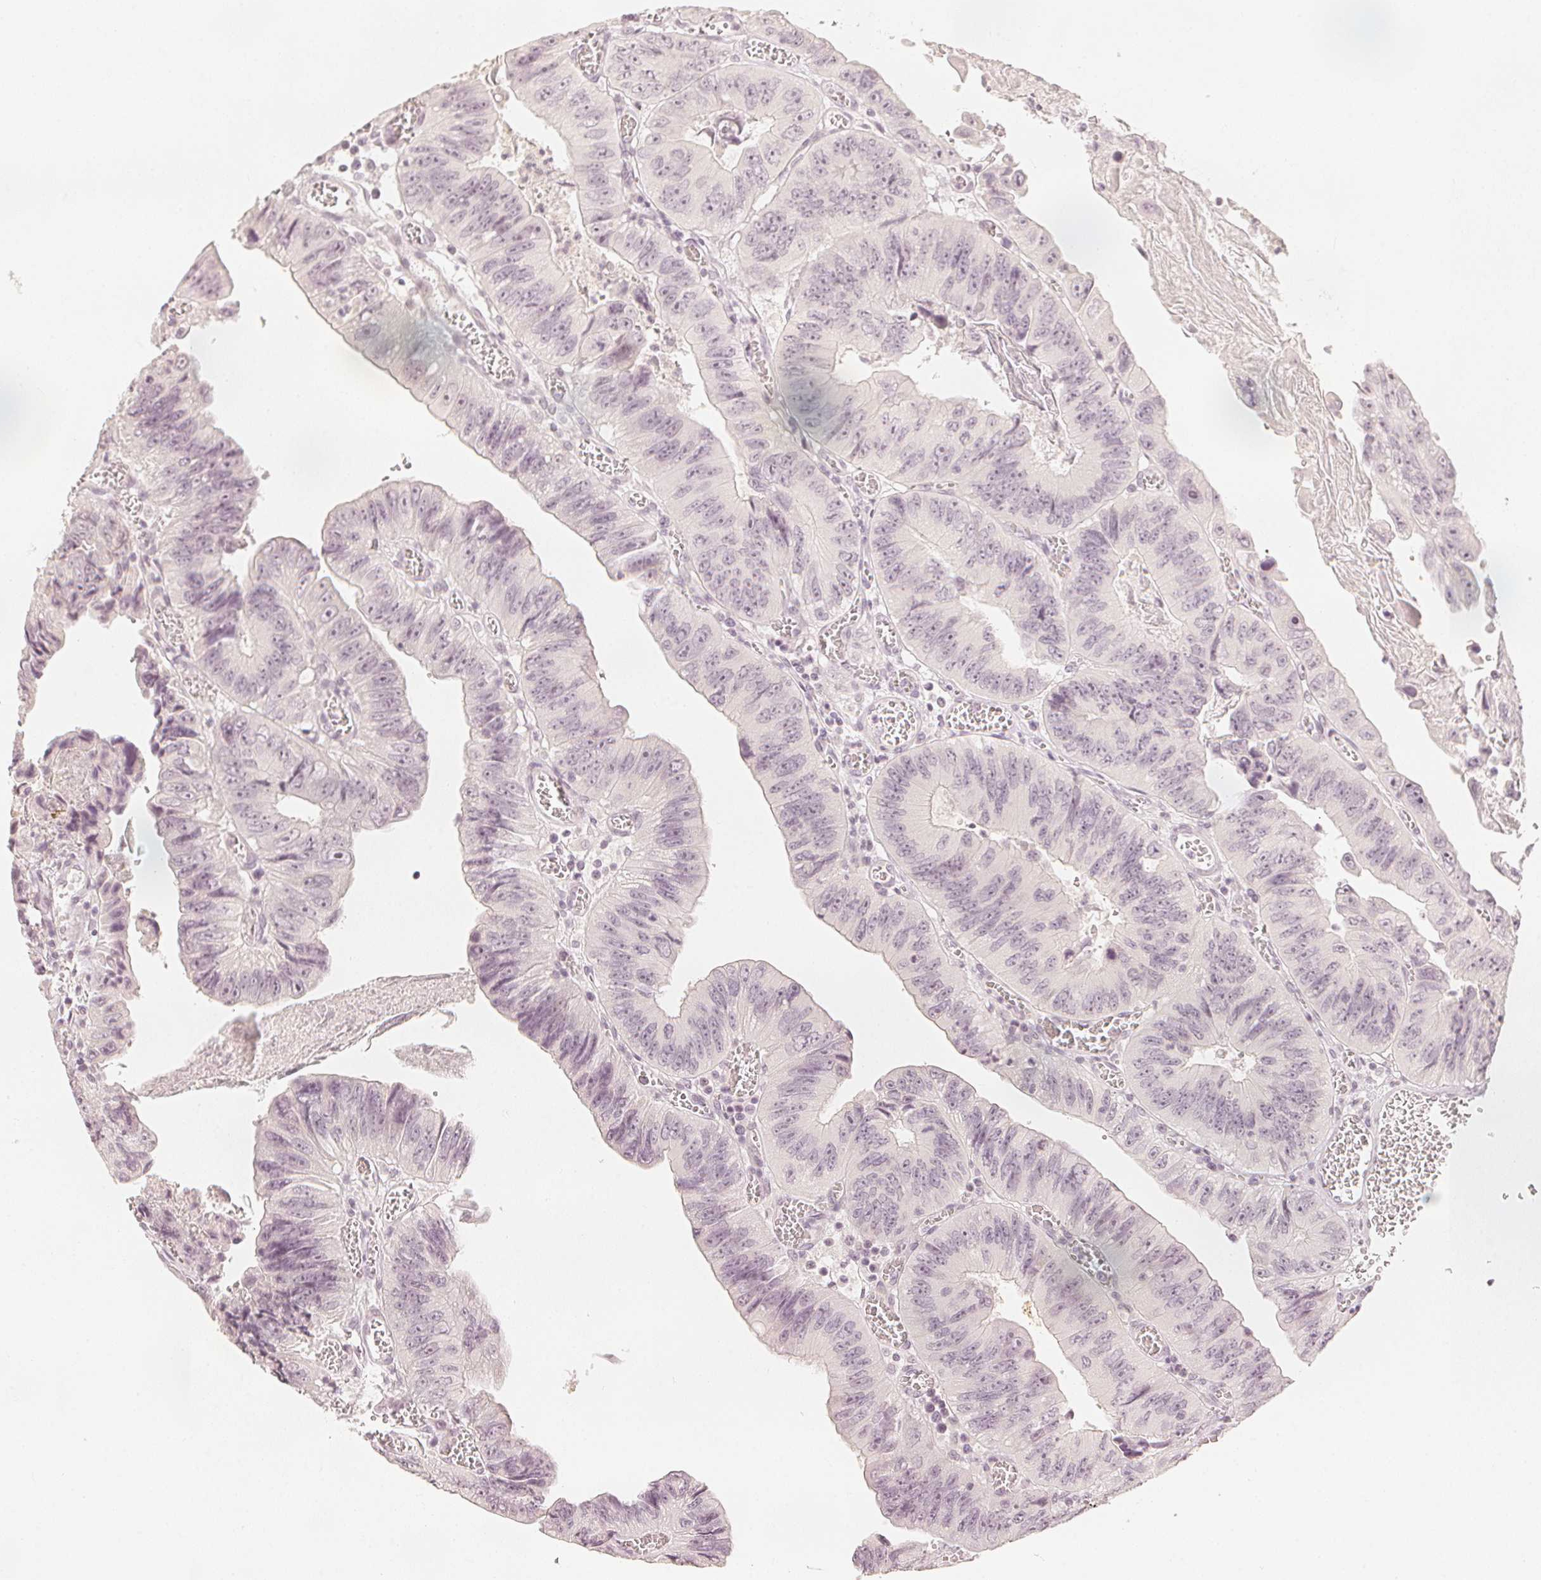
{"staining": {"intensity": "negative", "quantity": "none", "location": "none"}, "tissue": "colorectal cancer", "cell_type": "Tumor cells", "image_type": "cancer", "snomed": [{"axis": "morphology", "description": "Adenocarcinoma, NOS"}, {"axis": "topography", "description": "Colon"}], "caption": "Immunohistochemistry of human colorectal cancer exhibits no staining in tumor cells.", "gene": "CALB1", "patient": {"sex": "female", "age": 84}}